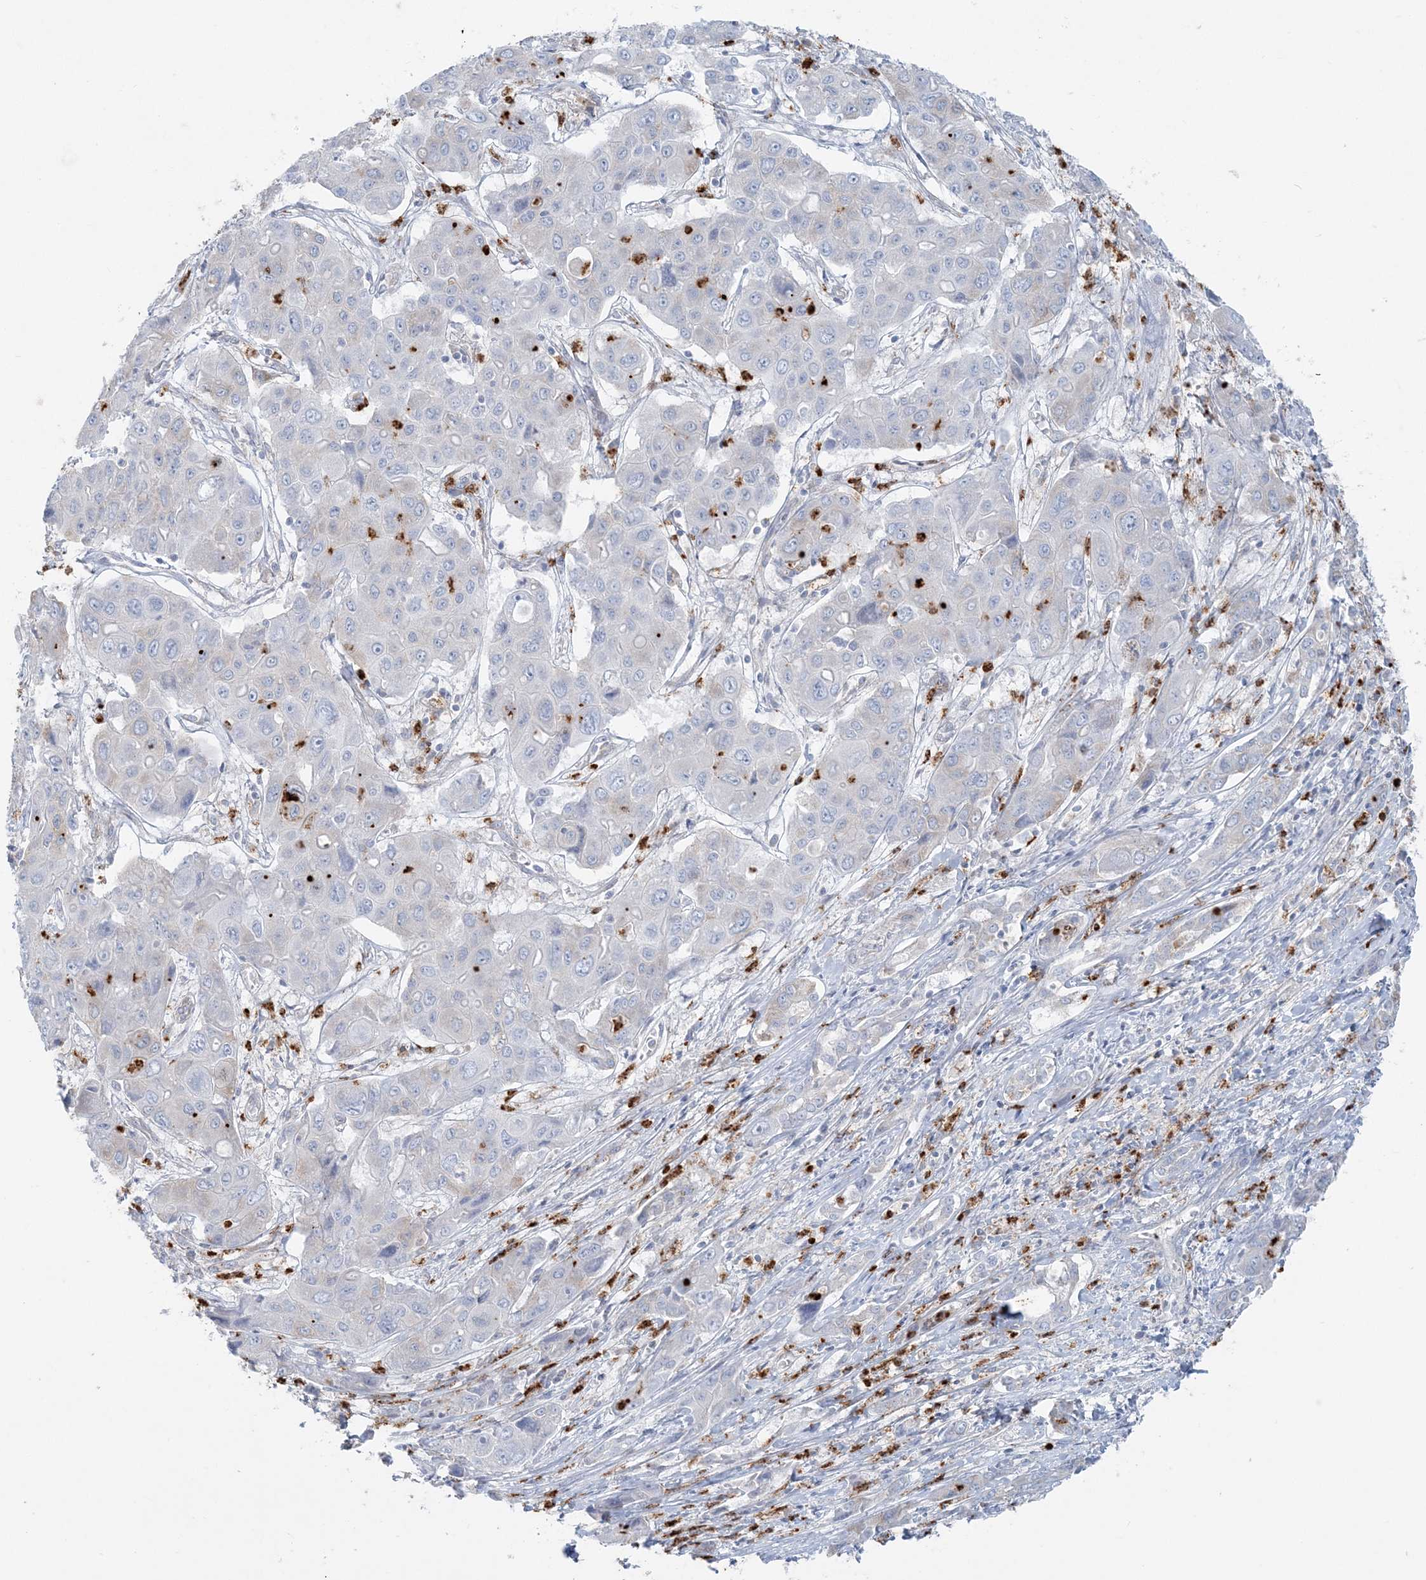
{"staining": {"intensity": "negative", "quantity": "none", "location": "none"}, "tissue": "liver cancer", "cell_type": "Tumor cells", "image_type": "cancer", "snomed": [{"axis": "morphology", "description": "Cholangiocarcinoma"}, {"axis": "topography", "description": "Liver"}], "caption": "High power microscopy micrograph of an IHC micrograph of cholangiocarcinoma (liver), revealing no significant expression in tumor cells.", "gene": "CCNJ", "patient": {"sex": "male", "age": 67}}